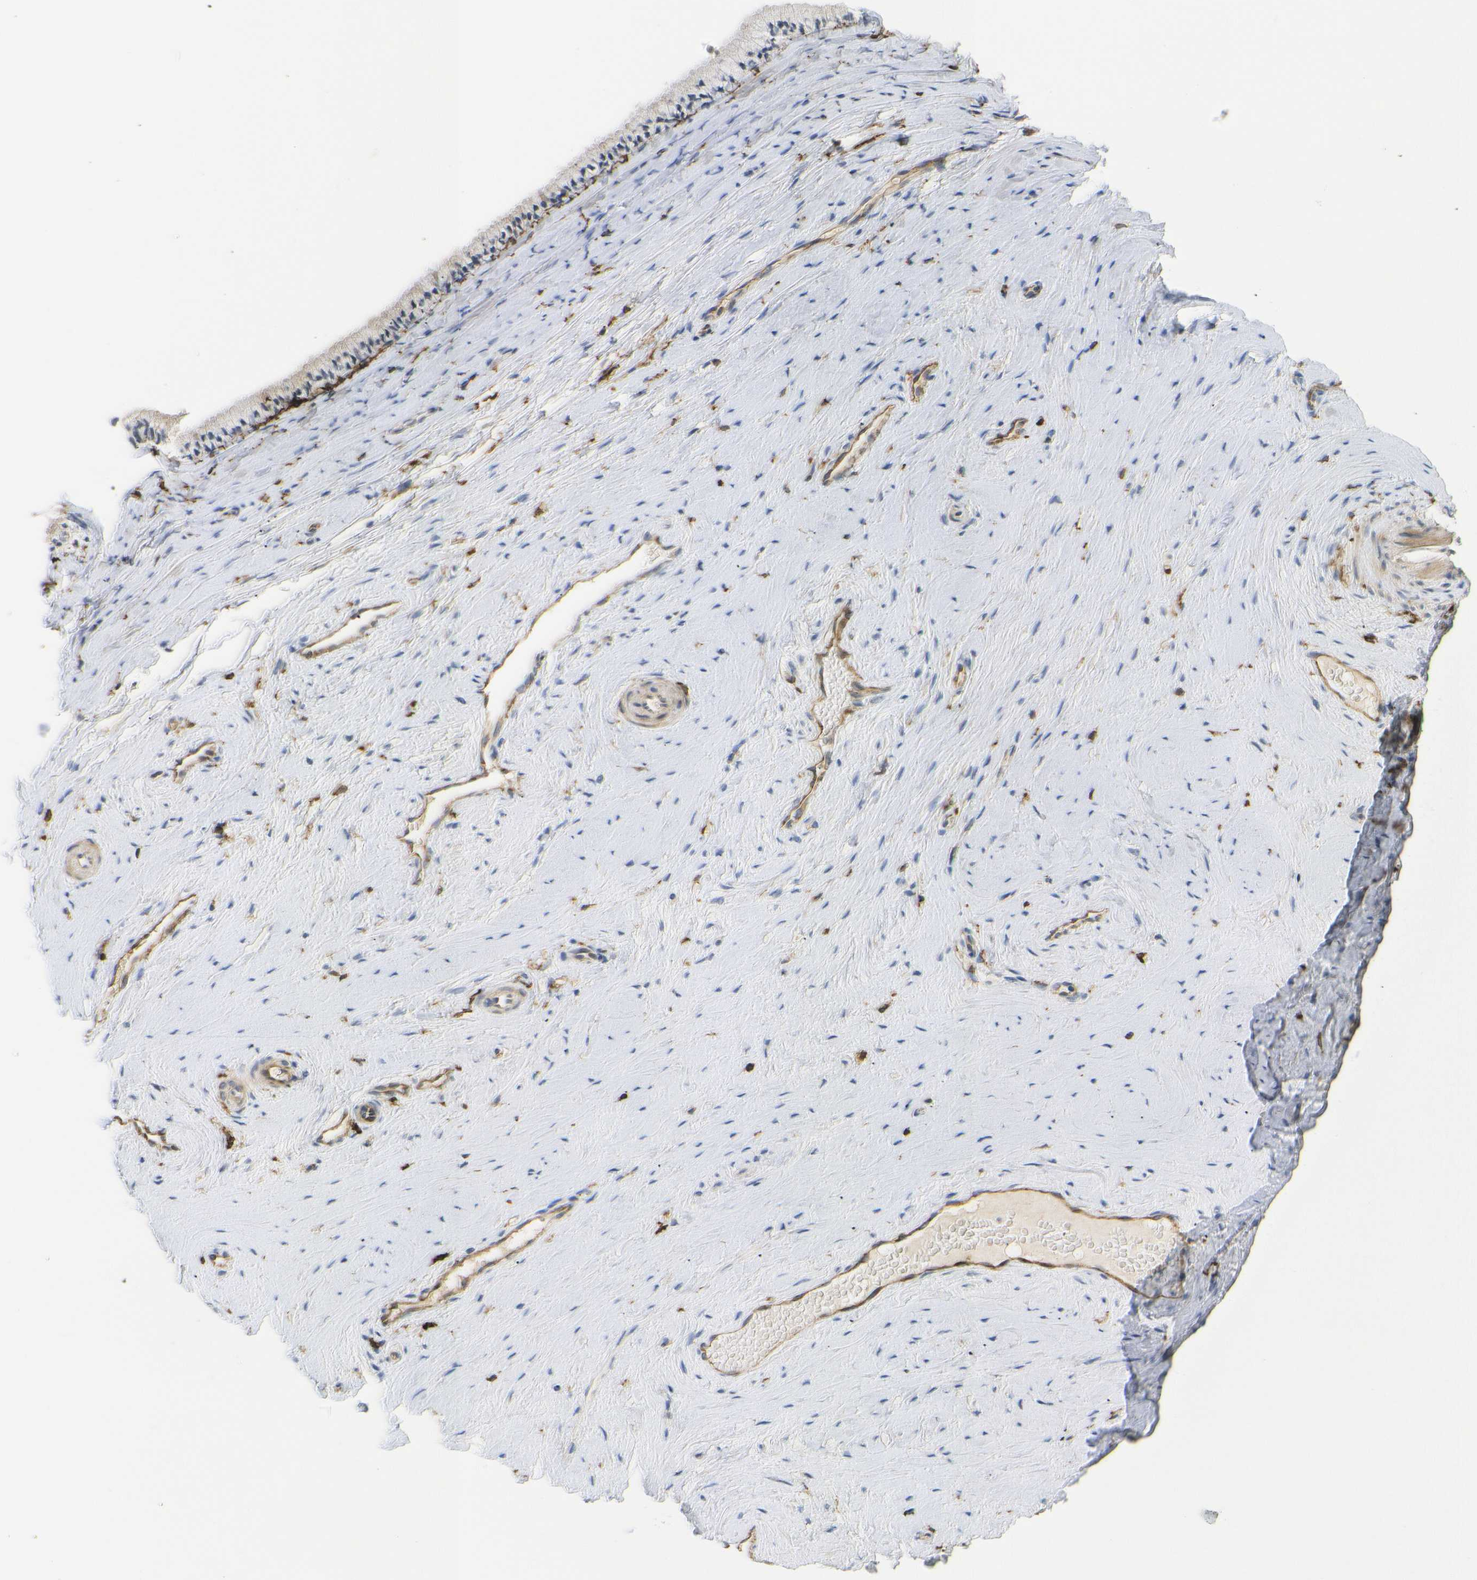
{"staining": {"intensity": "moderate", "quantity": ">75%", "location": "cytoplasmic/membranous"}, "tissue": "cervix", "cell_type": "Glandular cells", "image_type": "normal", "snomed": [{"axis": "morphology", "description": "Normal tissue, NOS"}, {"axis": "topography", "description": "Cervix"}], "caption": "Protein expression analysis of normal cervix reveals moderate cytoplasmic/membranous positivity in about >75% of glandular cells. (Stains: DAB in brown, nuclei in blue, Microscopy: brightfield microscopy at high magnification).", "gene": "HLA", "patient": {"sex": "female", "age": 39}}